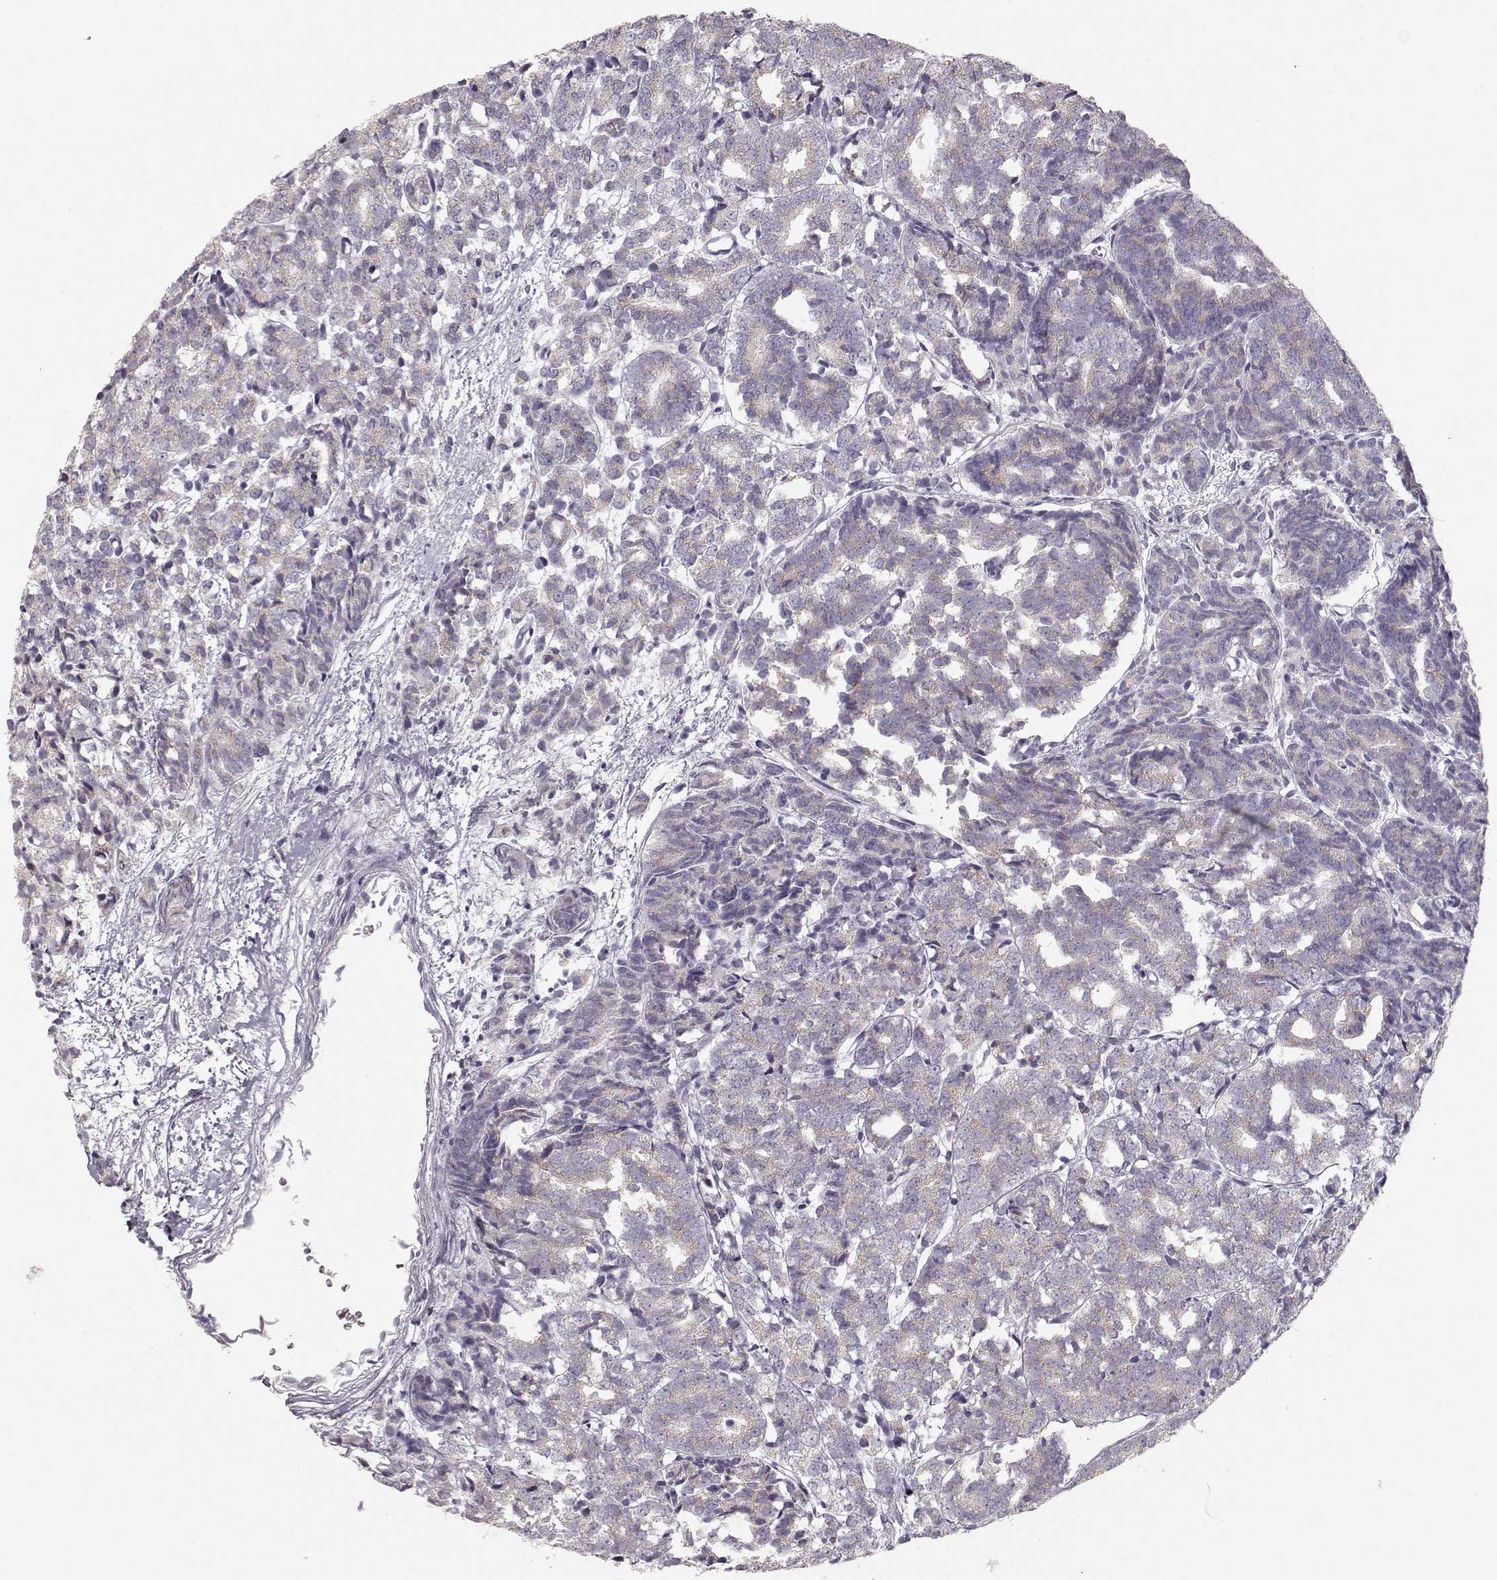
{"staining": {"intensity": "negative", "quantity": "none", "location": "none"}, "tissue": "prostate cancer", "cell_type": "Tumor cells", "image_type": "cancer", "snomed": [{"axis": "morphology", "description": "Adenocarcinoma, High grade"}, {"axis": "topography", "description": "Prostate"}], "caption": "A micrograph of prostate cancer (high-grade adenocarcinoma) stained for a protein shows no brown staining in tumor cells. (Stains: DAB immunohistochemistry (IHC) with hematoxylin counter stain, Microscopy: brightfield microscopy at high magnification).", "gene": "FAM205A", "patient": {"sex": "male", "age": 53}}